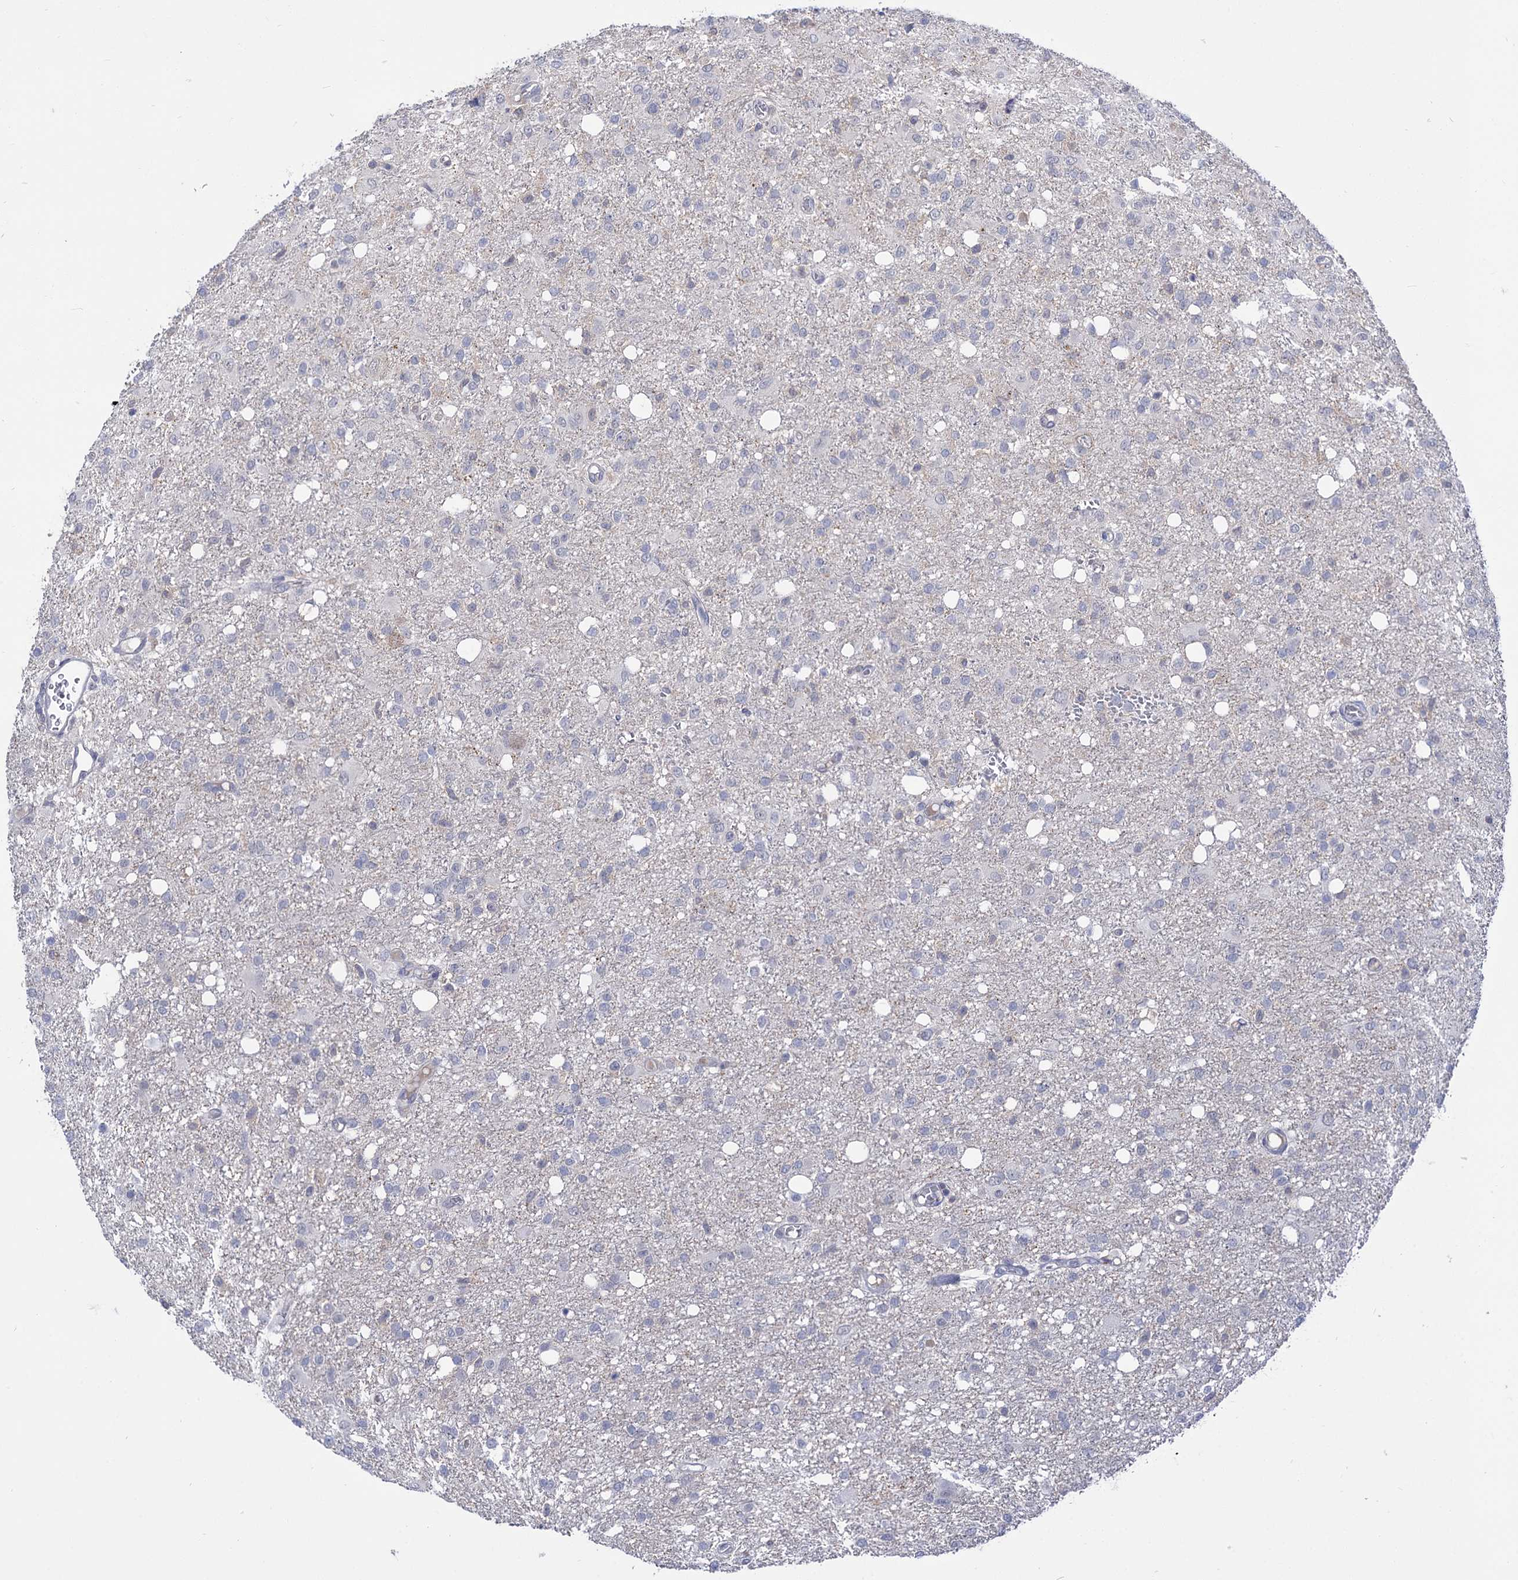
{"staining": {"intensity": "negative", "quantity": "none", "location": "none"}, "tissue": "glioma", "cell_type": "Tumor cells", "image_type": "cancer", "snomed": [{"axis": "morphology", "description": "Glioma, malignant, High grade"}, {"axis": "topography", "description": "Brain"}], "caption": "Protein analysis of glioma reveals no significant expression in tumor cells. (DAB IHC, high magnification).", "gene": "NEK10", "patient": {"sex": "female", "age": 59}}